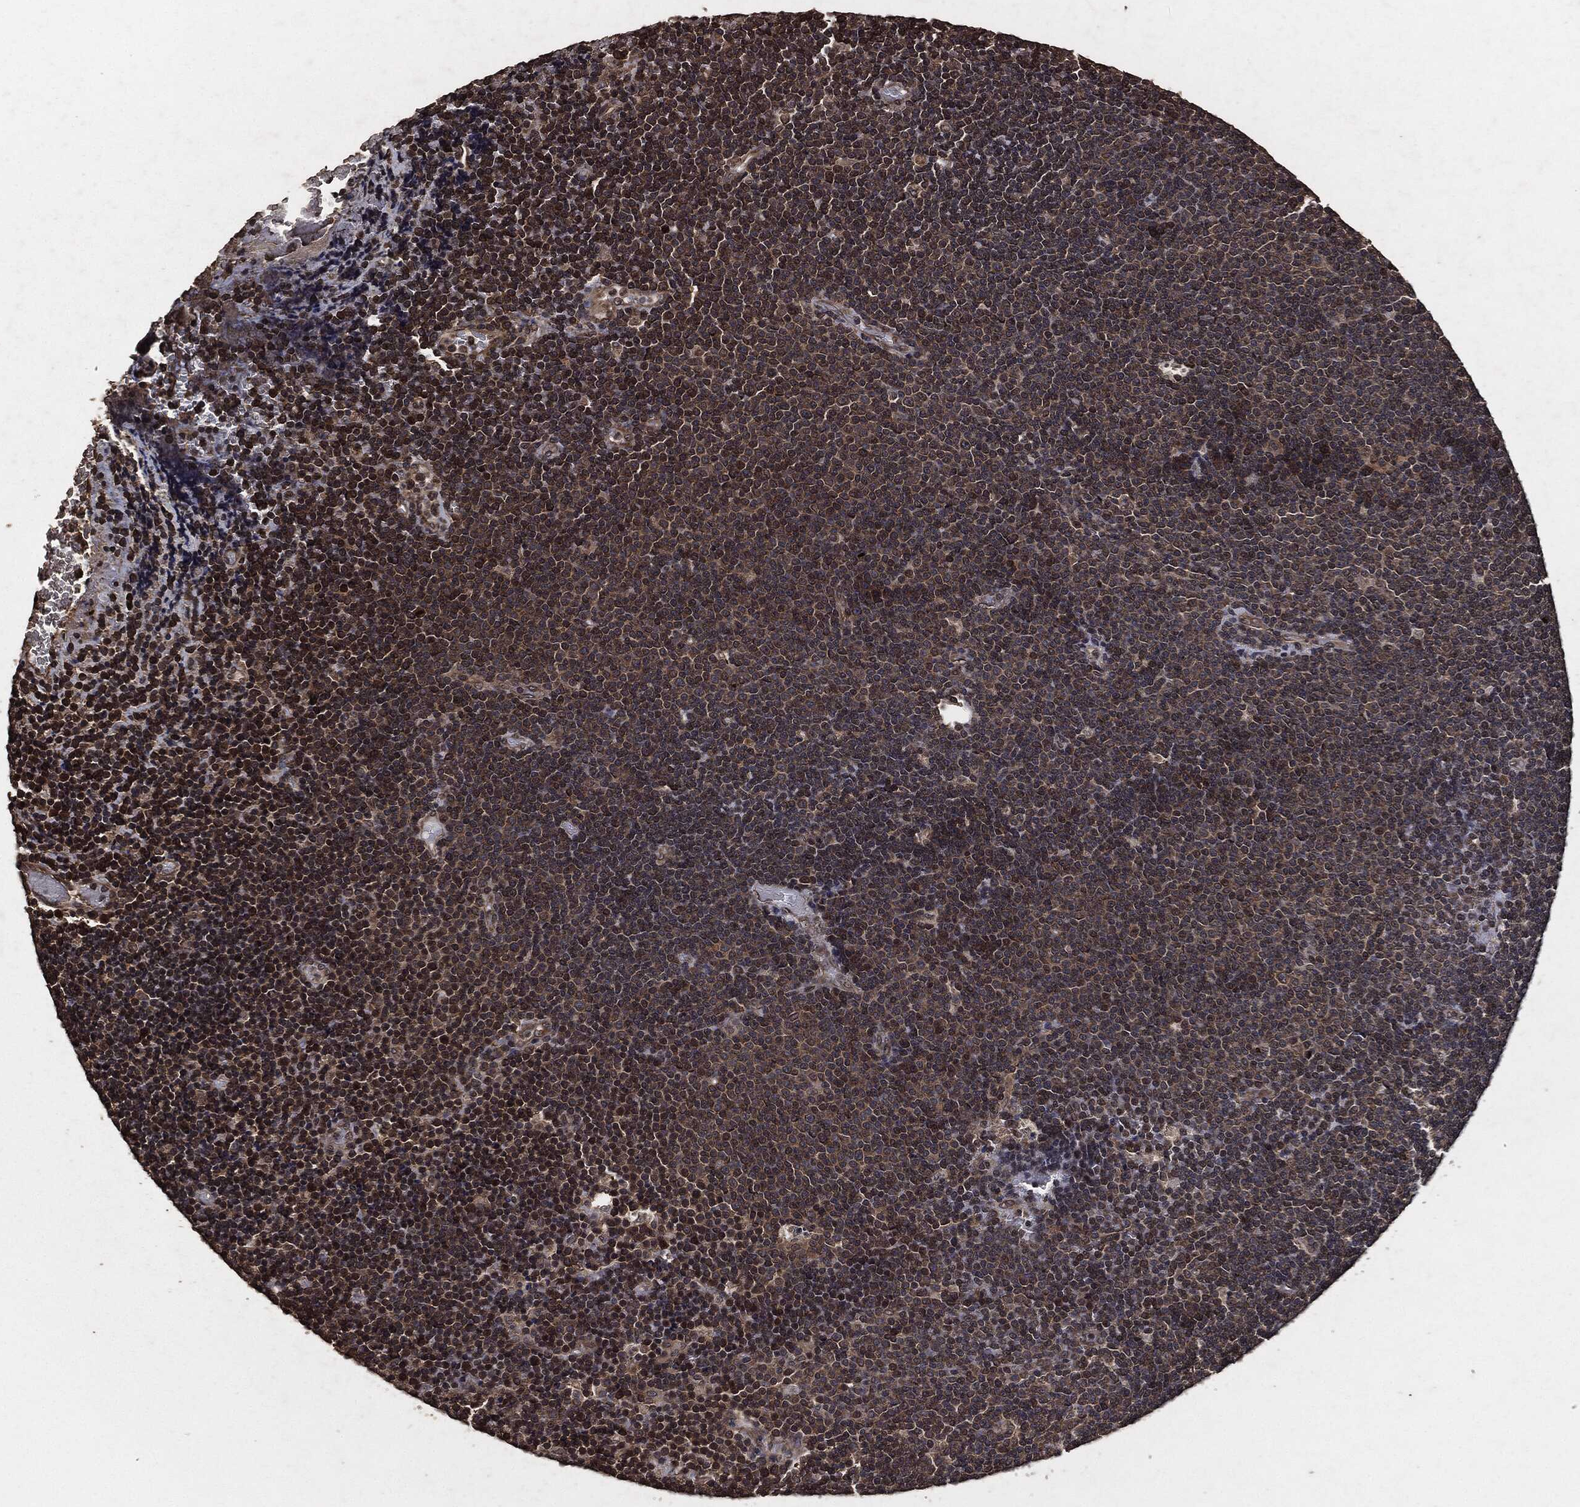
{"staining": {"intensity": "weak", "quantity": "25%-75%", "location": "cytoplasmic/membranous"}, "tissue": "lymphoma", "cell_type": "Tumor cells", "image_type": "cancer", "snomed": [{"axis": "morphology", "description": "Malignant lymphoma, non-Hodgkin's type, Low grade"}, {"axis": "topography", "description": "Brain"}], "caption": "IHC photomicrograph of human malignant lymphoma, non-Hodgkin's type (low-grade) stained for a protein (brown), which reveals low levels of weak cytoplasmic/membranous staining in about 25%-75% of tumor cells.", "gene": "AKT1S1", "patient": {"sex": "female", "age": 66}}